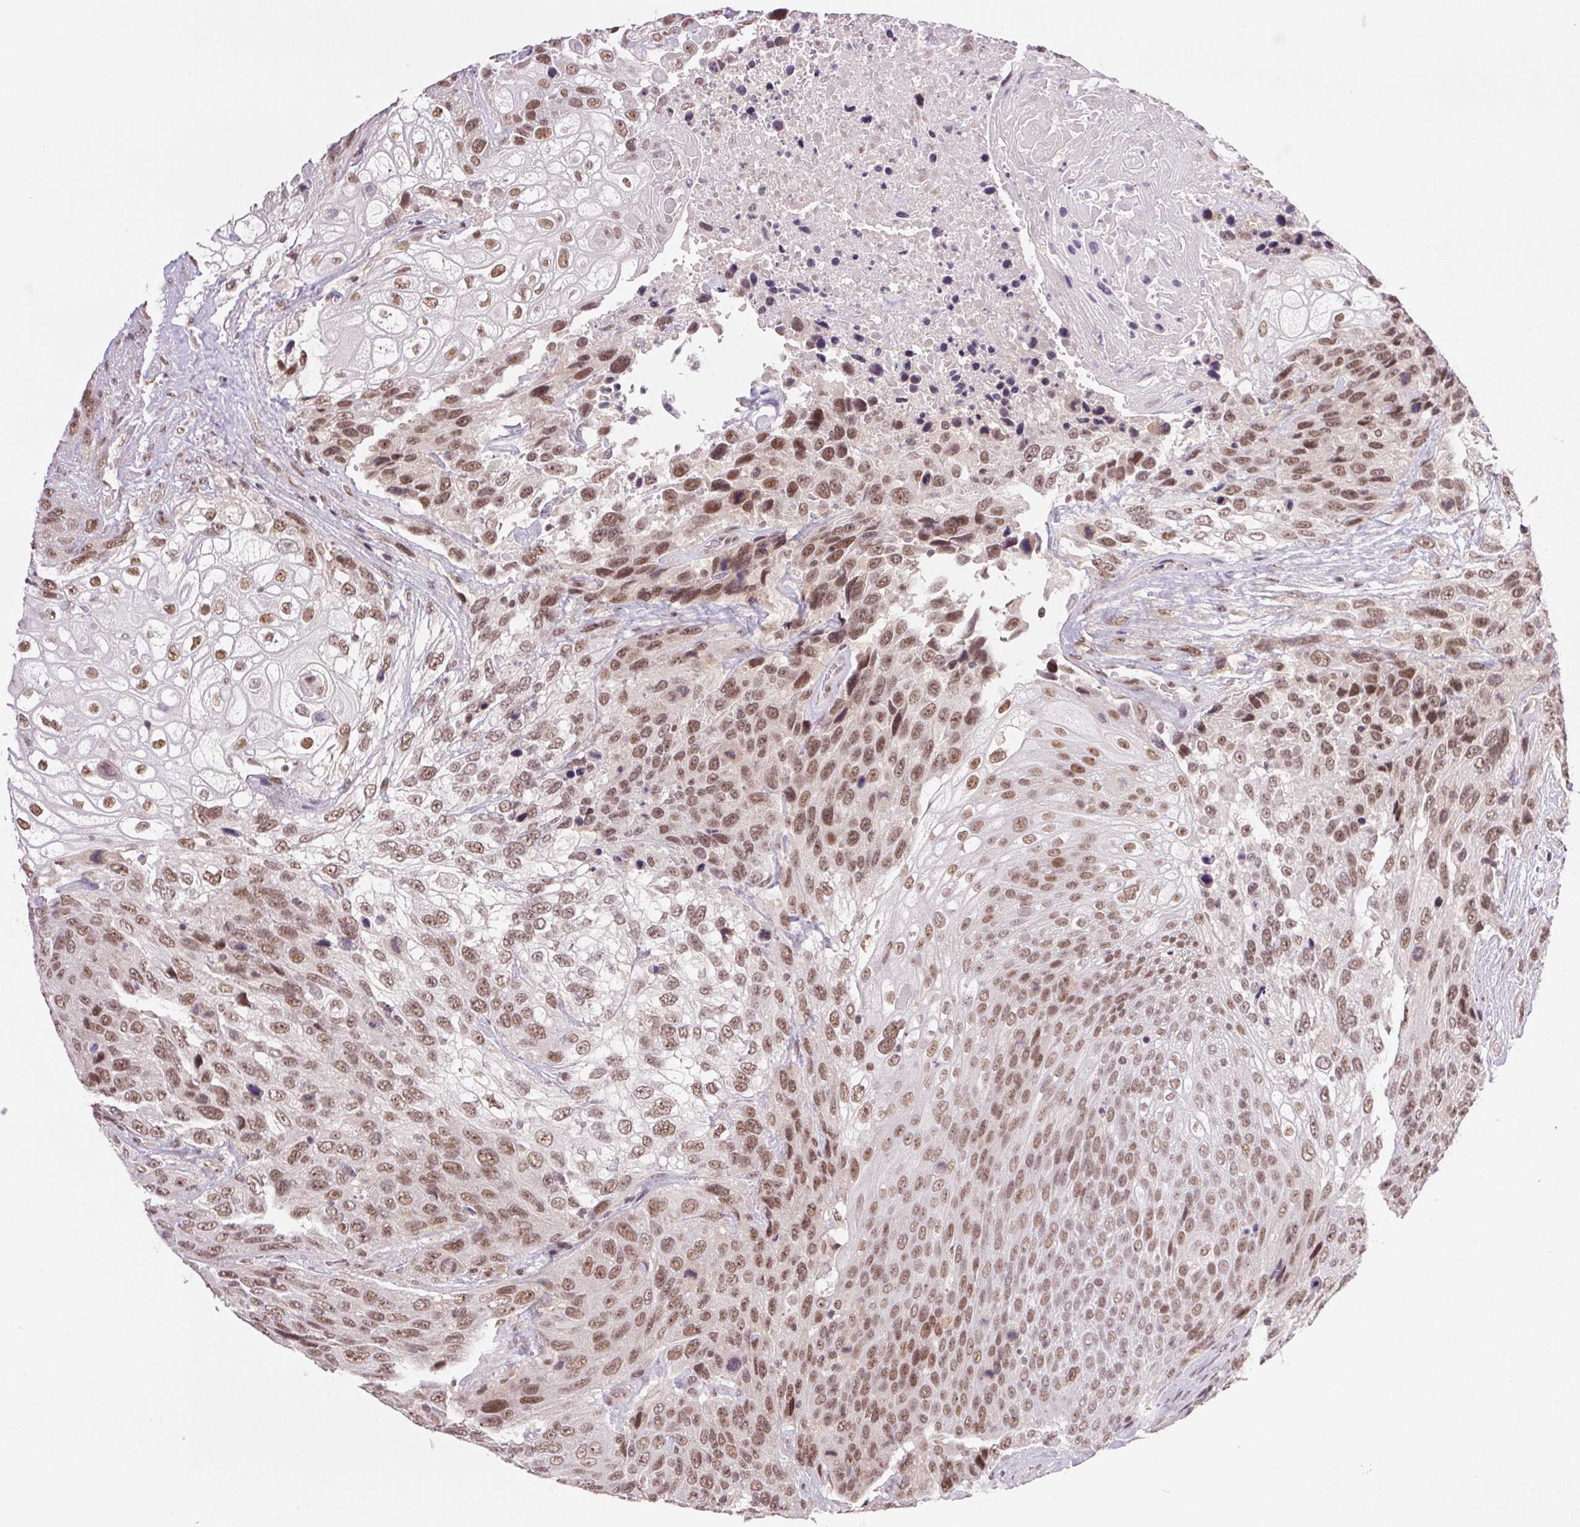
{"staining": {"intensity": "moderate", "quantity": ">75%", "location": "nuclear"}, "tissue": "urothelial cancer", "cell_type": "Tumor cells", "image_type": "cancer", "snomed": [{"axis": "morphology", "description": "Urothelial carcinoma, High grade"}, {"axis": "topography", "description": "Urinary bladder"}], "caption": "High-grade urothelial carcinoma stained with a protein marker shows moderate staining in tumor cells.", "gene": "PRPF18", "patient": {"sex": "female", "age": 70}}